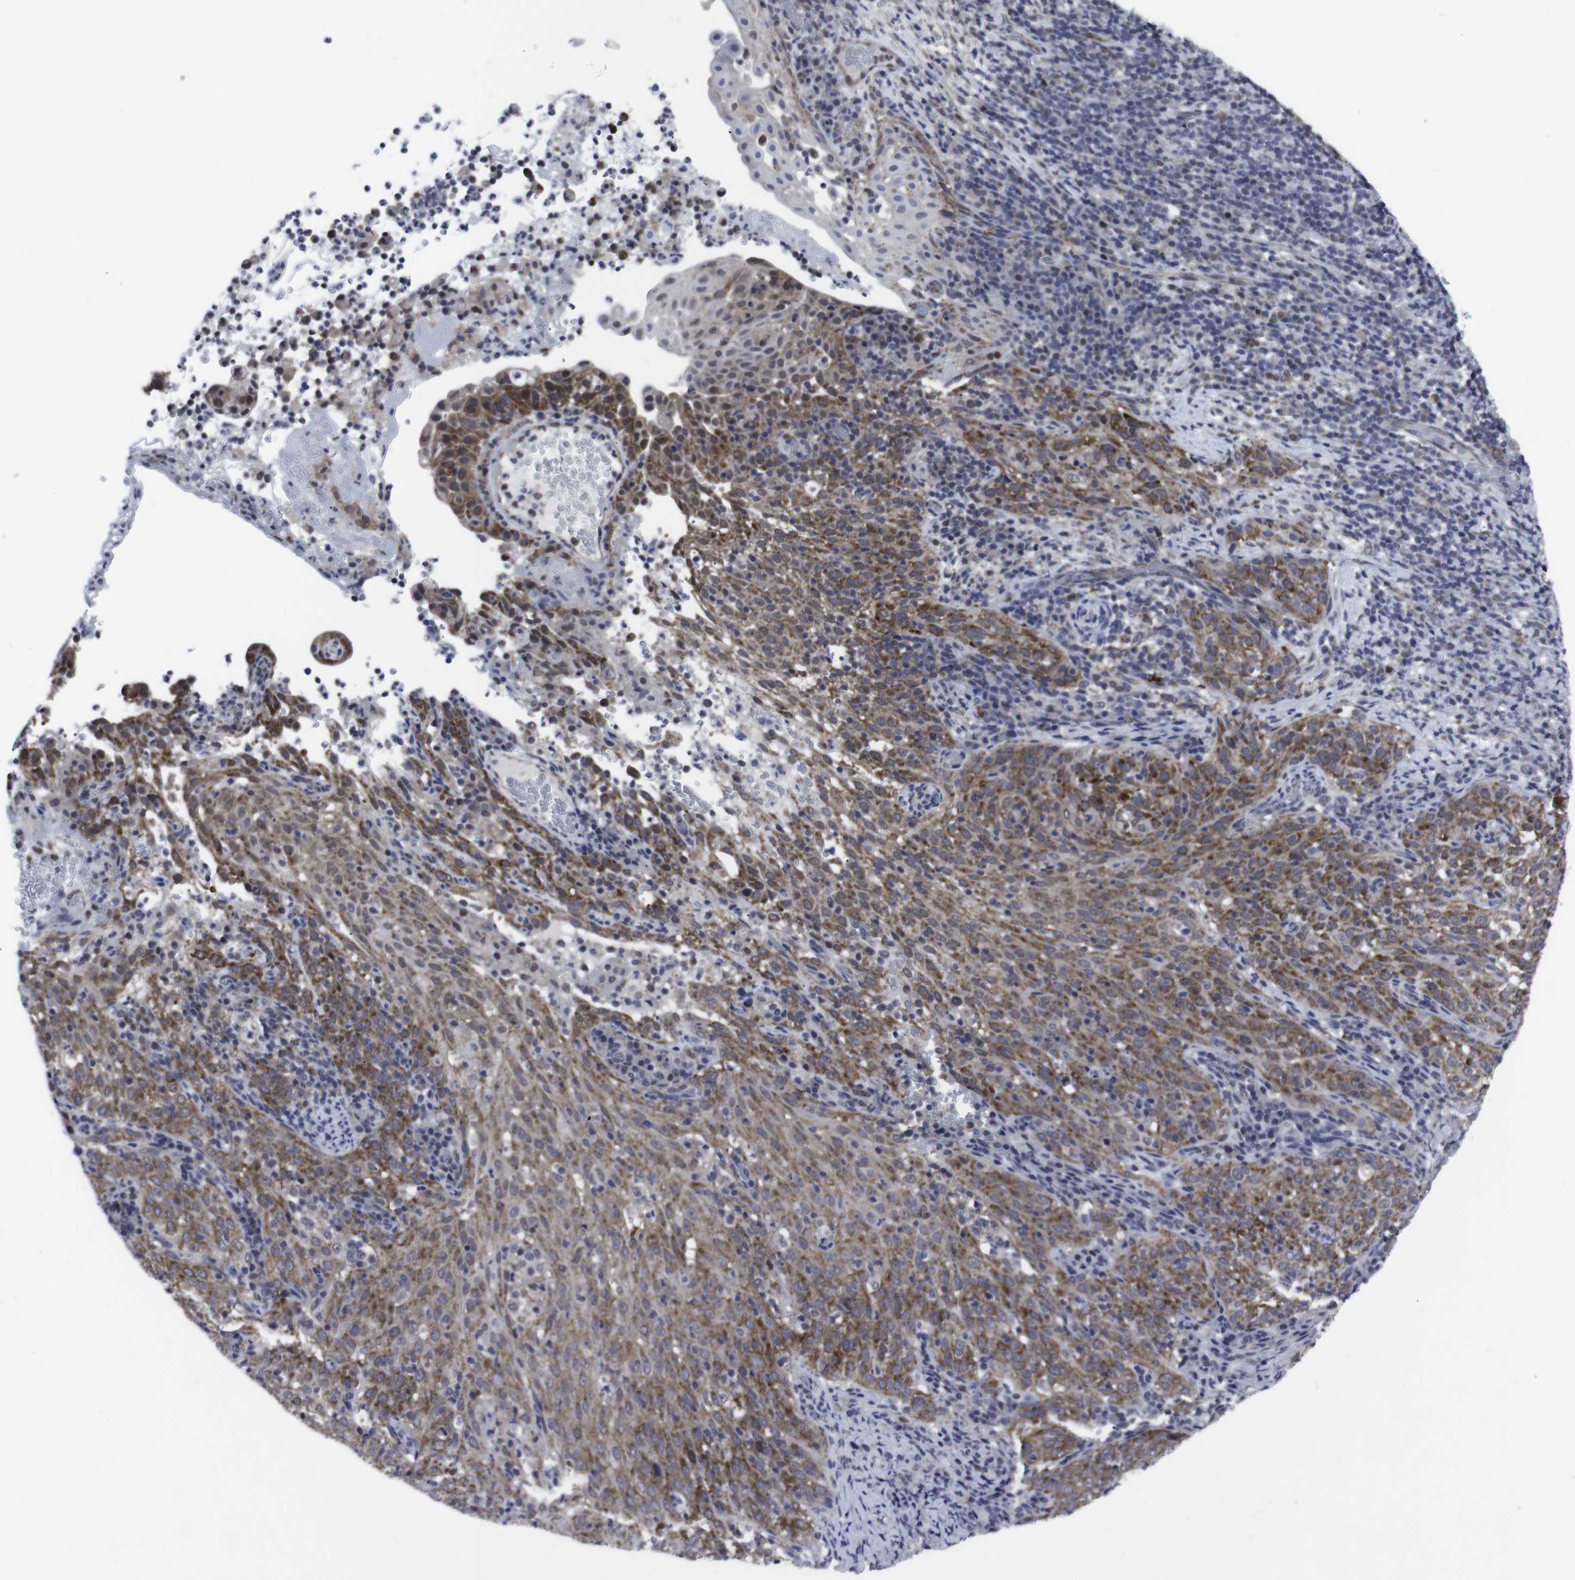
{"staining": {"intensity": "moderate", "quantity": ">75%", "location": "cytoplasmic/membranous"}, "tissue": "cervical cancer", "cell_type": "Tumor cells", "image_type": "cancer", "snomed": [{"axis": "morphology", "description": "Squamous cell carcinoma, NOS"}, {"axis": "topography", "description": "Cervix"}], "caption": "Moderate cytoplasmic/membranous staining for a protein is appreciated in approximately >75% of tumor cells of cervical cancer (squamous cell carcinoma) using immunohistochemistry (IHC).", "gene": "GEMIN2", "patient": {"sex": "female", "age": 51}}